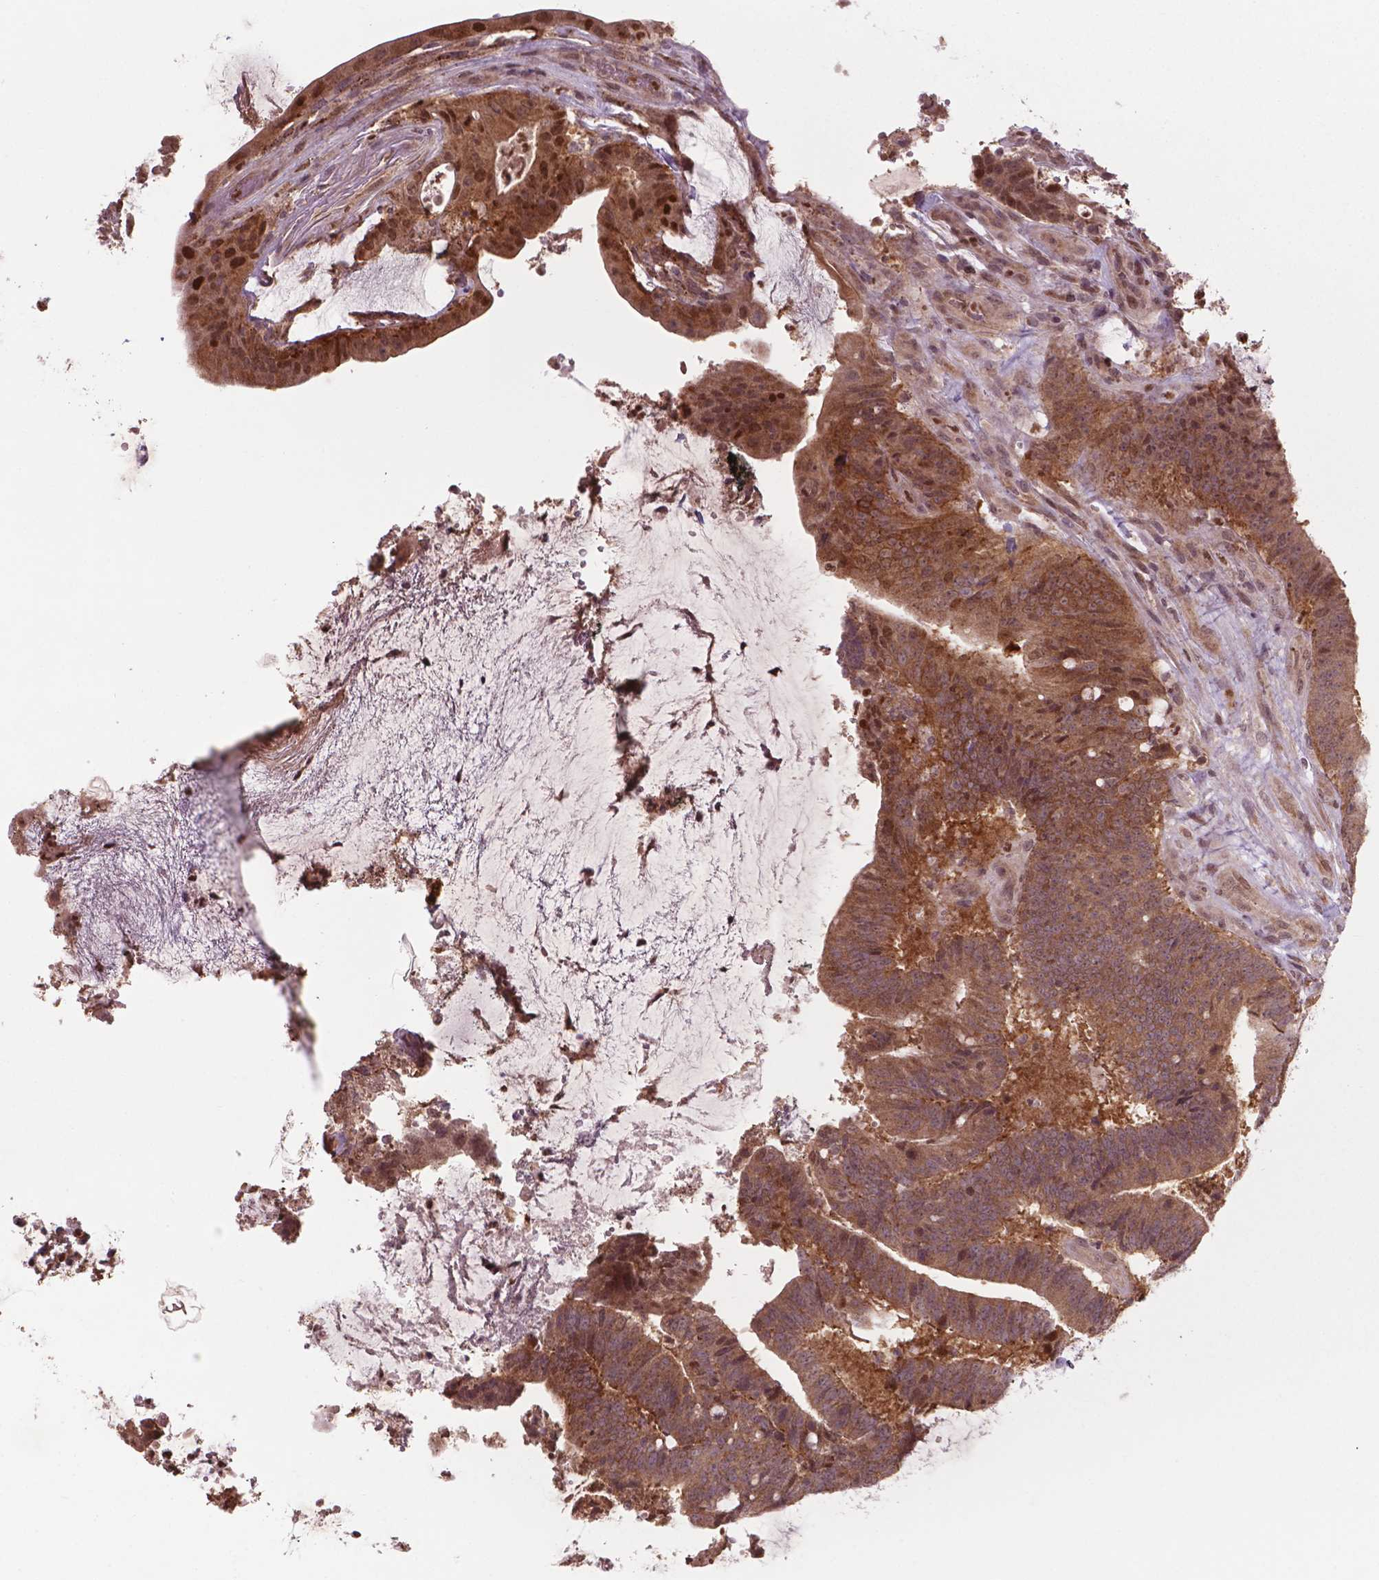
{"staining": {"intensity": "moderate", "quantity": ">75%", "location": "cytoplasmic/membranous"}, "tissue": "colorectal cancer", "cell_type": "Tumor cells", "image_type": "cancer", "snomed": [{"axis": "morphology", "description": "Adenocarcinoma, NOS"}, {"axis": "topography", "description": "Colon"}], "caption": "Immunohistochemical staining of colorectal cancer (adenocarcinoma) displays moderate cytoplasmic/membranous protein positivity in approximately >75% of tumor cells.", "gene": "NFAT5", "patient": {"sex": "female", "age": 43}}